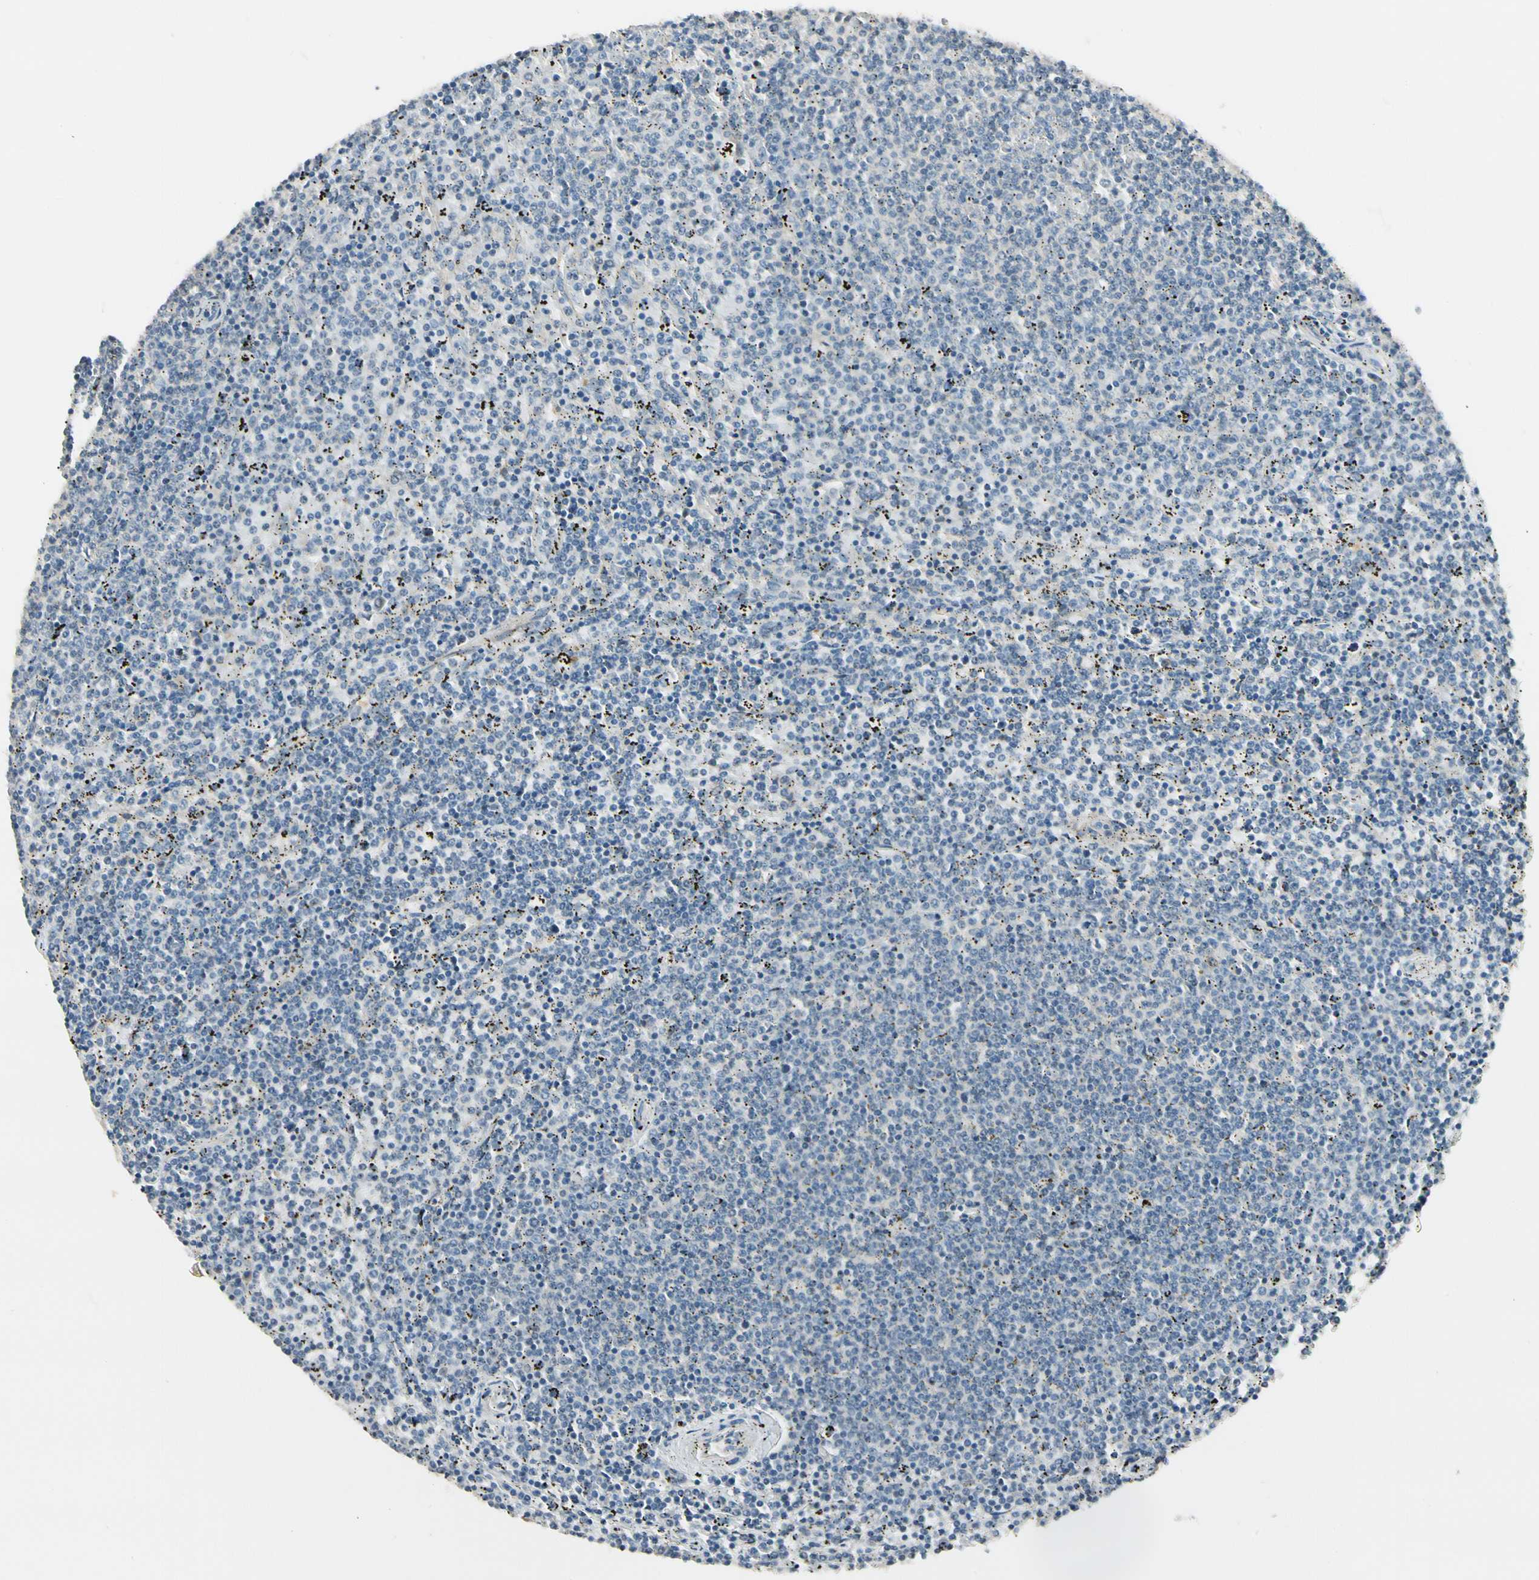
{"staining": {"intensity": "negative", "quantity": "none", "location": "none"}, "tissue": "lymphoma", "cell_type": "Tumor cells", "image_type": "cancer", "snomed": [{"axis": "morphology", "description": "Malignant lymphoma, non-Hodgkin's type, Low grade"}, {"axis": "topography", "description": "Spleen"}], "caption": "Tumor cells are negative for protein expression in human lymphoma.", "gene": "P3H2", "patient": {"sex": "female", "age": 50}}